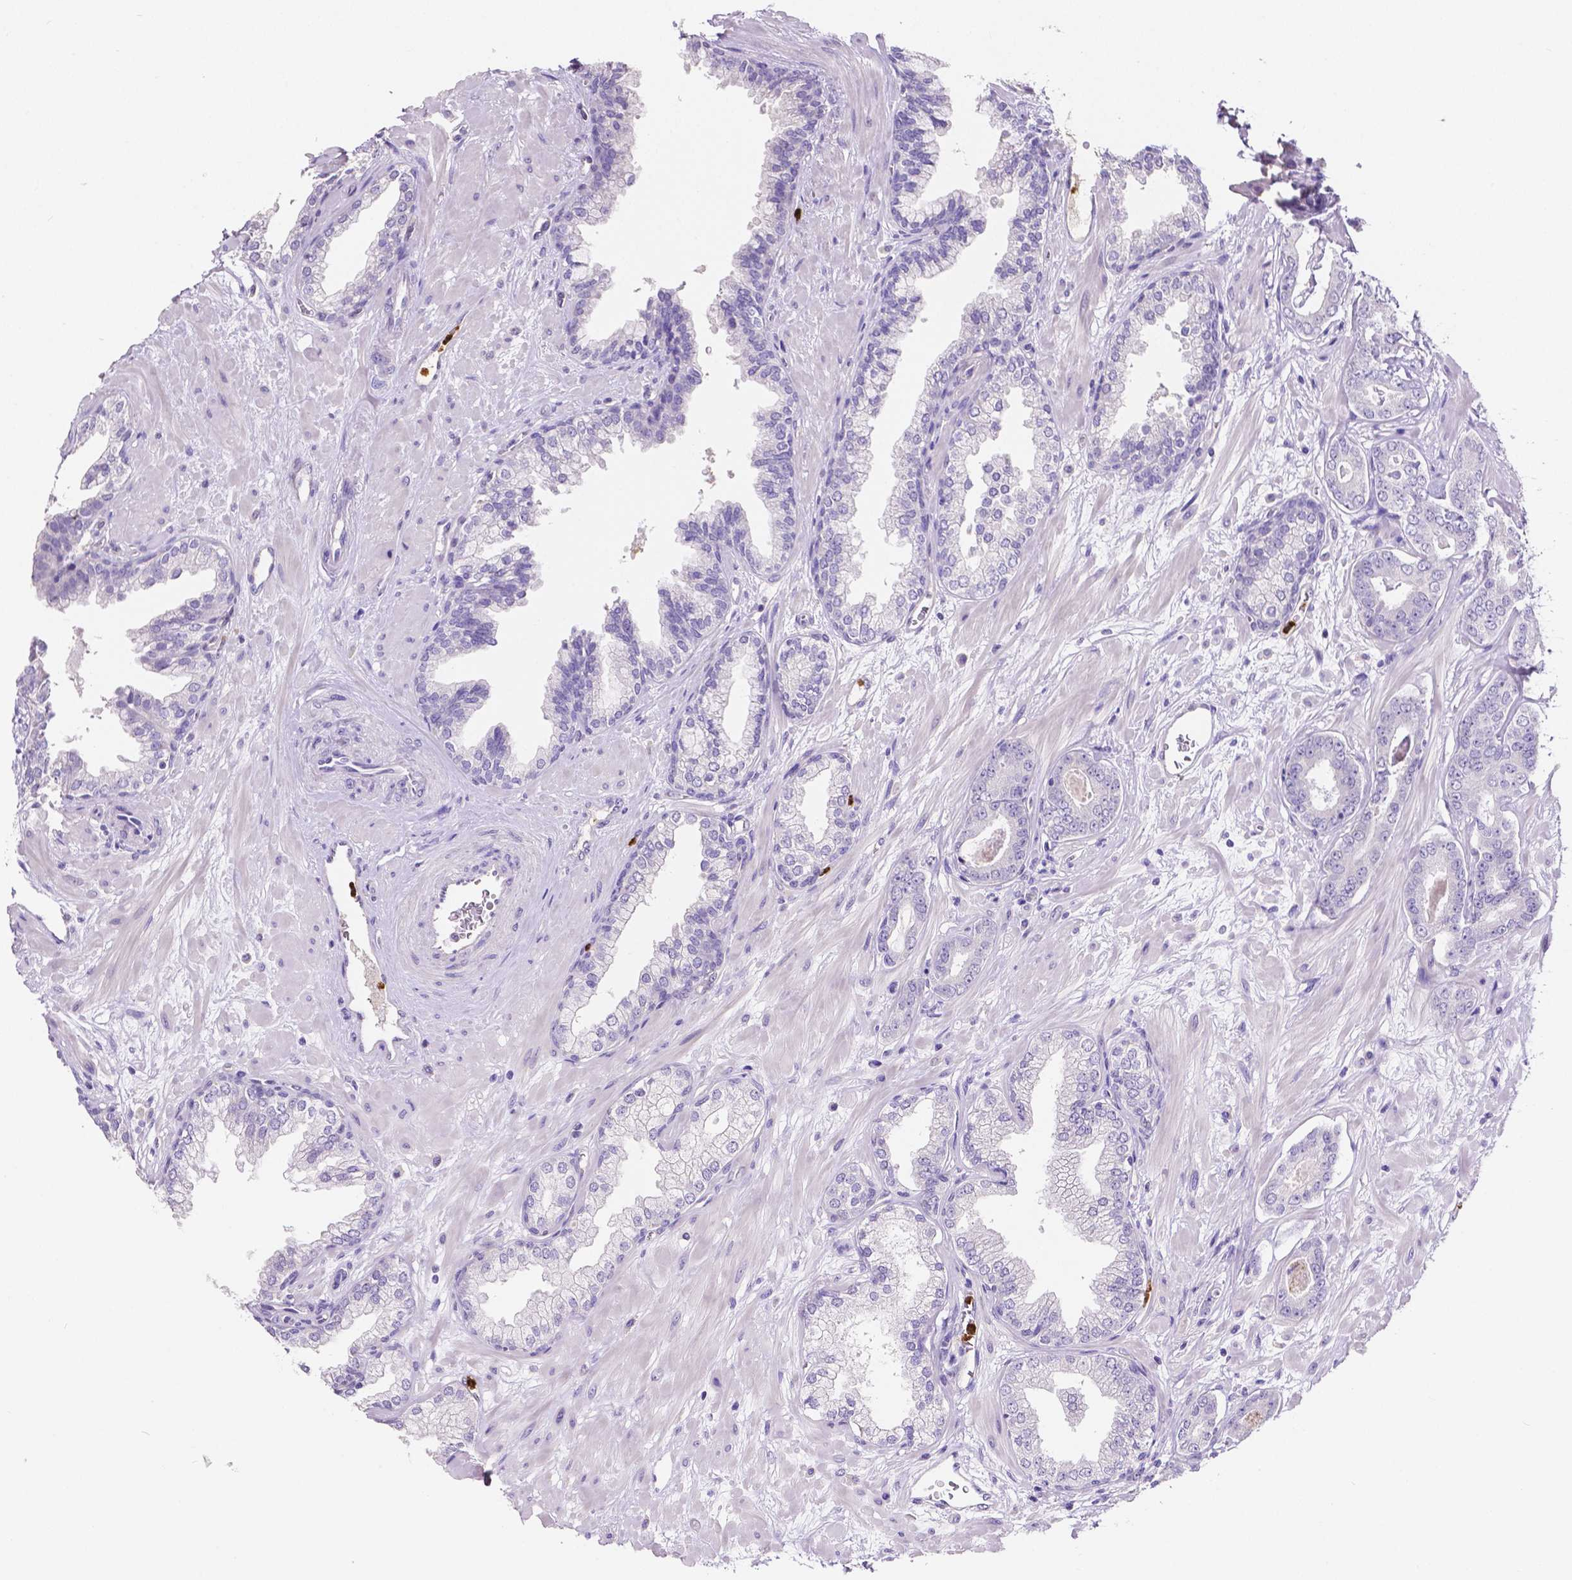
{"staining": {"intensity": "negative", "quantity": "none", "location": "none"}, "tissue": "prostate cancer", "cell_type": "Tumor cells", "image_type": "cancer", "snomed": [{"axis": "morphology", "description": "Adenocarcinoma, Low grade"}, {"axis": "topography", "description": "Prostate"}], "caption": "The IHC photomicrograph has no significant positivity in tumor cells of prostate low-grade adenocarcinoma tissue. The staining was performed using DAB (3,3'-diaminobenzidine) to visualize the protein expression in brown, while the nuclei were stained in blue with hematoxylin (Magnification: 20x).", "gene": "MMP9", "patient": {"sex": "male", "age": 61}}